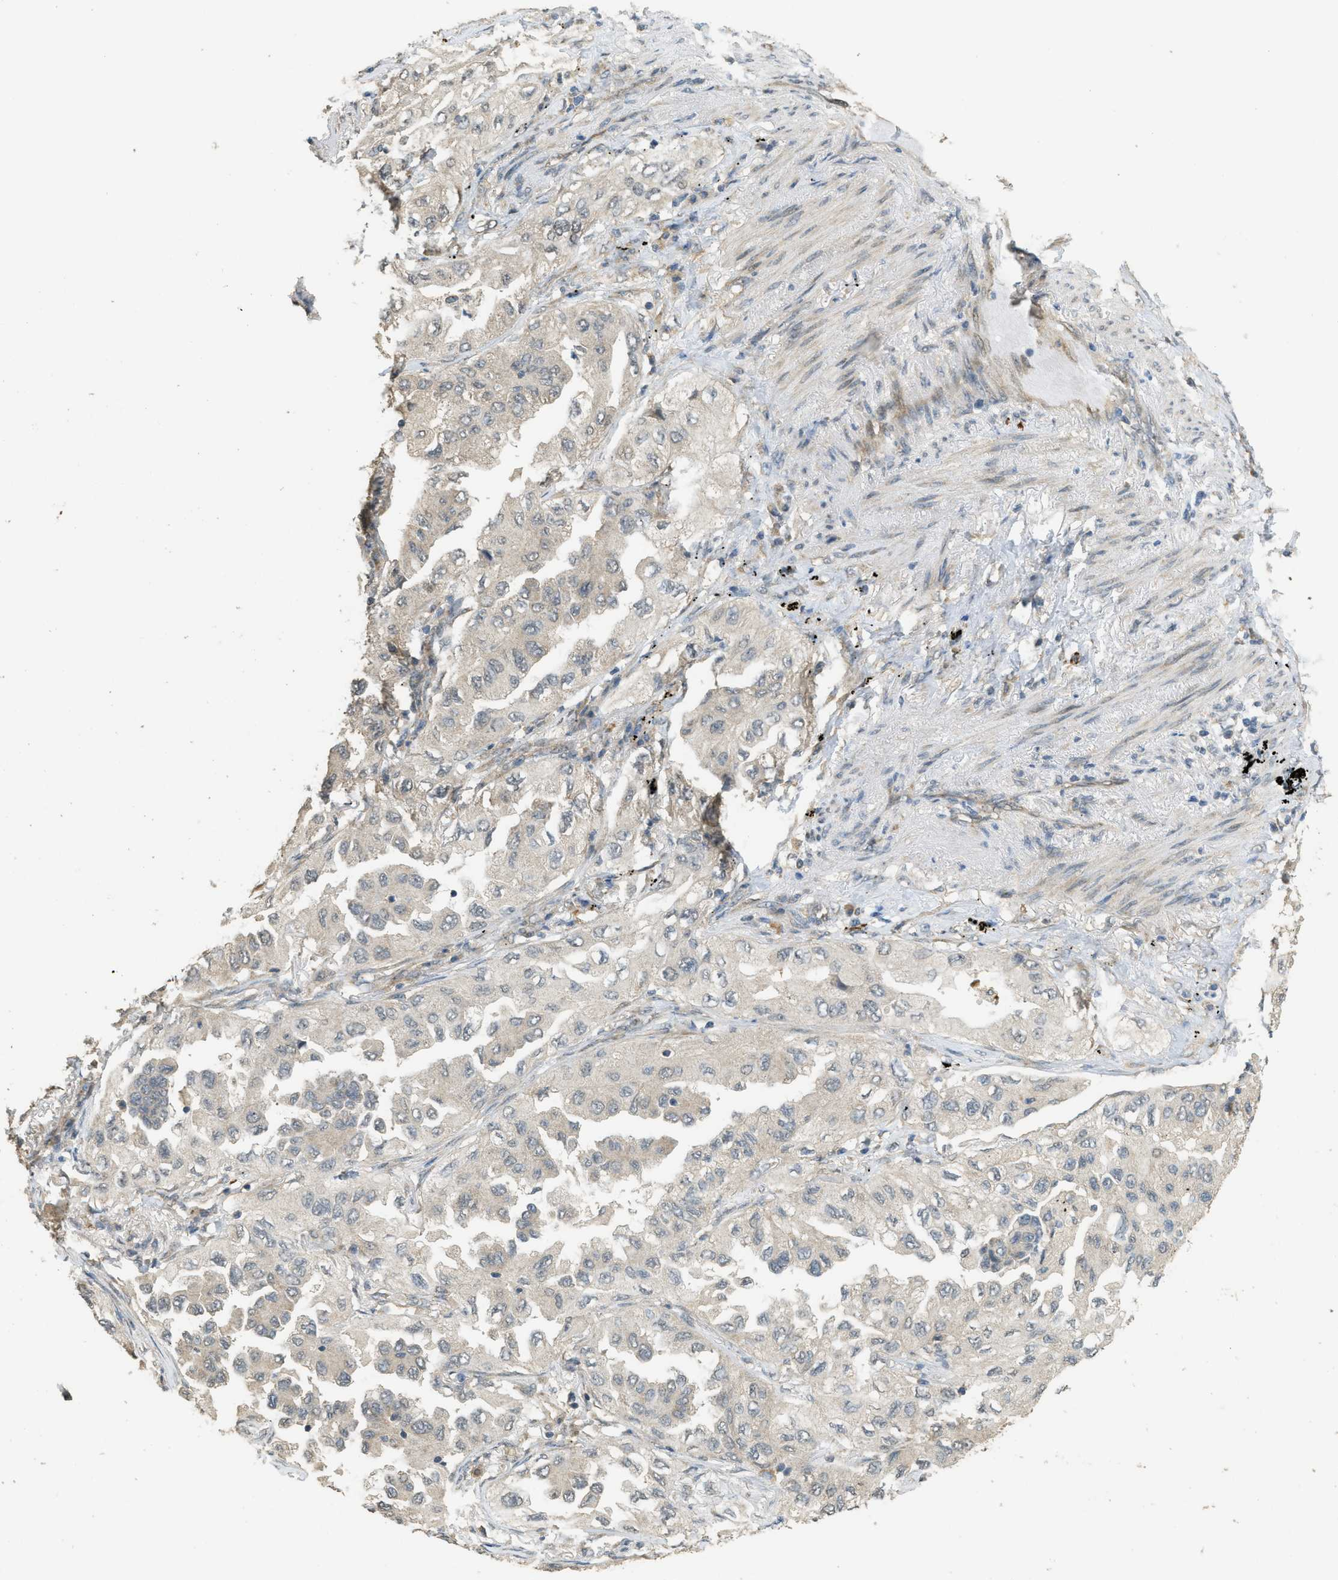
{"staining": {"intensity": "negative", "quantity": "none", "location": "none"}, "tissue": "lung cancer", "cell_type": "Tumor cells", "image_type": "cancer", "snomed": [{"axis": "morphology", "description": "Adenocarcinoma, NOS"}, {"axis": "topography", "description": "Lung"}], "caption": "The photomicrograph shows no staining of tumor cells in adenocarcinoma (lung).", "gene": "IGF2BP2", "patient": {"sex": "female", "age": 65}}